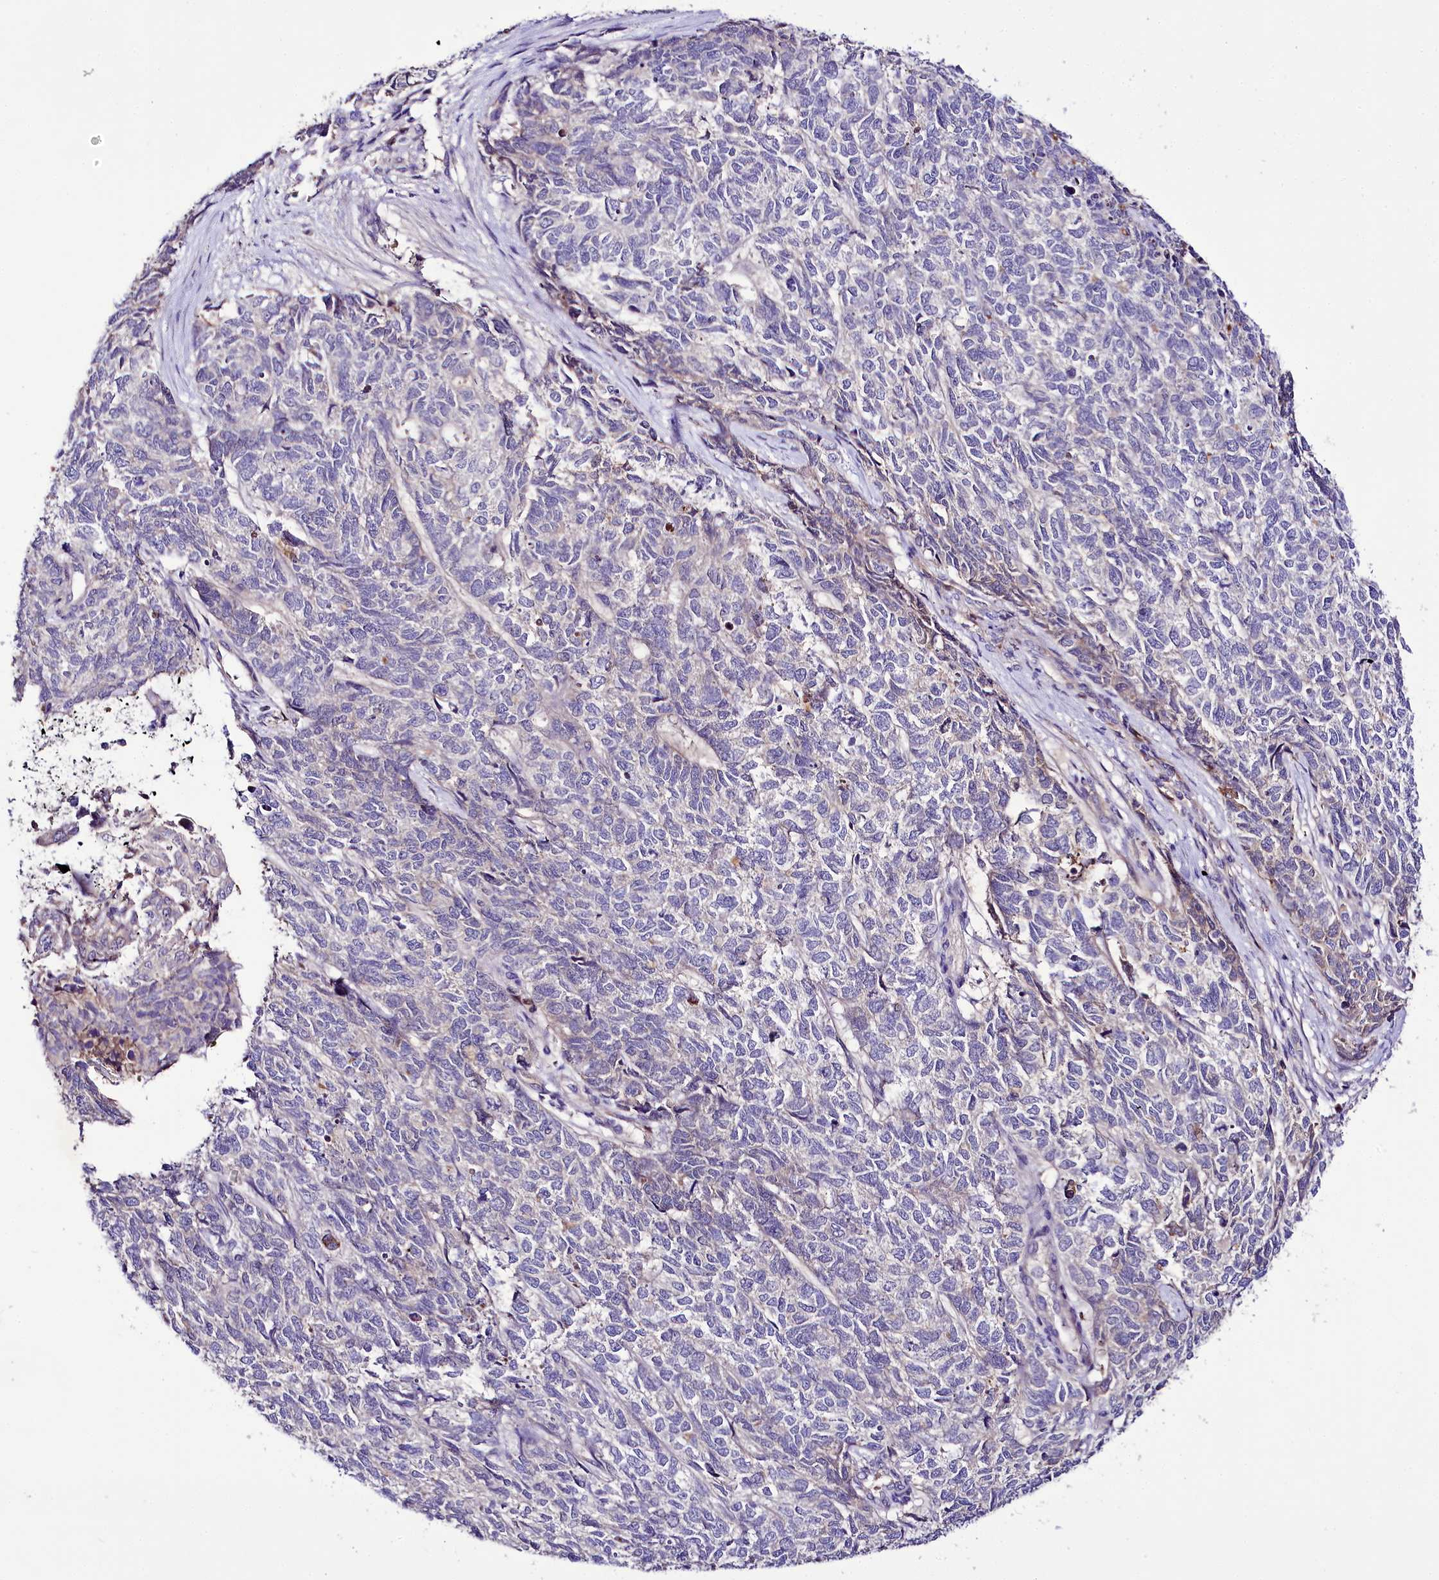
{"staining": {"intensity": "negative", "quantity": "none", "location": "none"}, "tissue": "cervical cancer", "cell_type": "Tumor cells", "image_type": "cancer", "snomed": [{"axis": "morphology", "description": "Squamous cell carcinoma, NOS"}, {"axis": "topography", "description": "Cervix"}], "caption": "IHC micrograph of cervical cancer stained for a protein (brown), which shows no staining in tumor cells. The staining was performed using DAB (3,3'-diaminobenzidine) to visualize the protein expression in brown, while the nuclei were stained in blue with hematoxylin (Magnification: 20x).", "gene": "PPP1R32", "patient": {"sex": "female", "age": 63}}